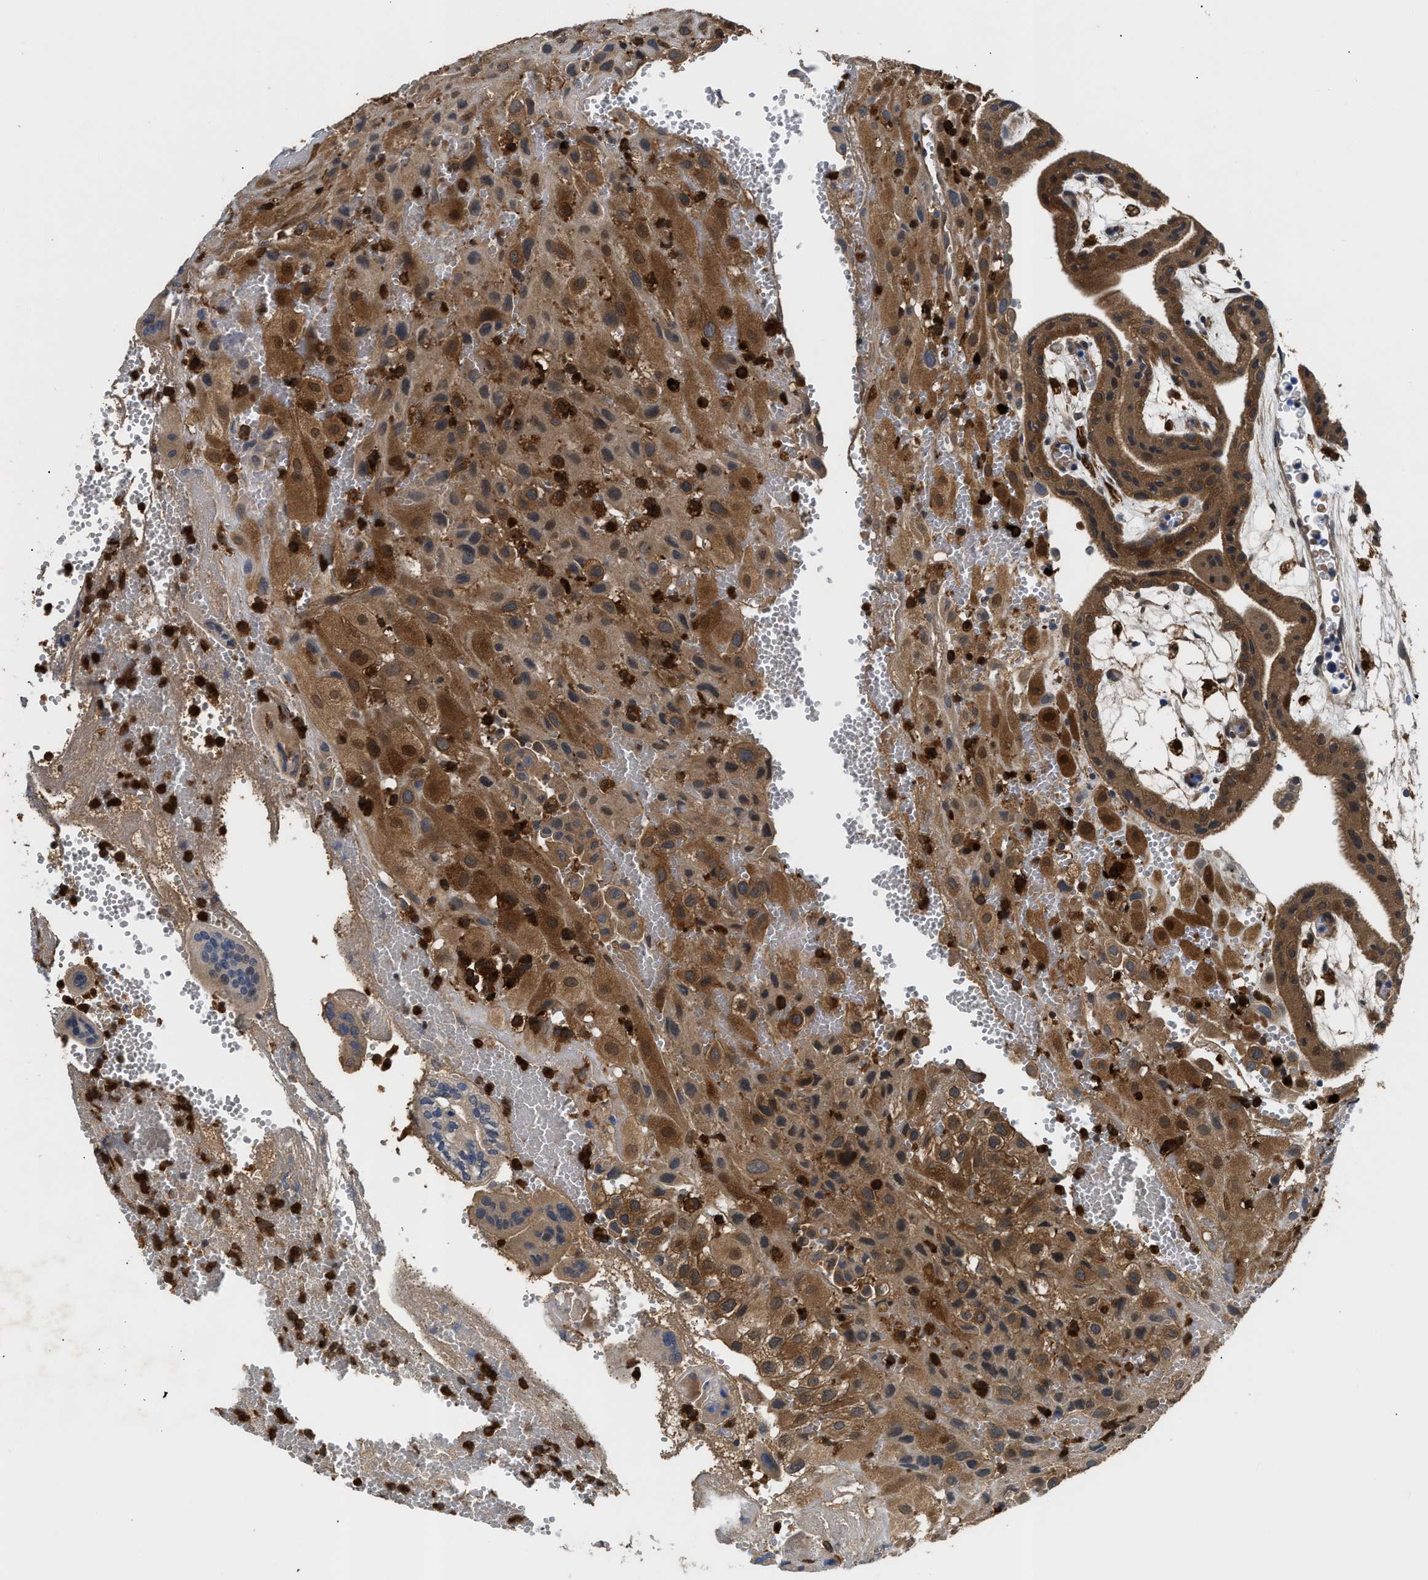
{"staining": {"intensity": "moderate", "quantity": ">75%", "location": "cytoplasmic/membranous"}, "tissue": "placenta", "cell_type": "Decidual cells", "image_type": "normal", "snomed": [{"axis": "morphology", "description": "Normal tissue, NOS"}, {"axis": "topography", "description": "Placenta"}], "caption": "Decidual cells demonstrate medium levels of moderate cytoplasmic/membranous positivity in about >75% of cells in benign placenta.", "gene": "OSTF1", "patient": {"sex": "female", "age": 18}}